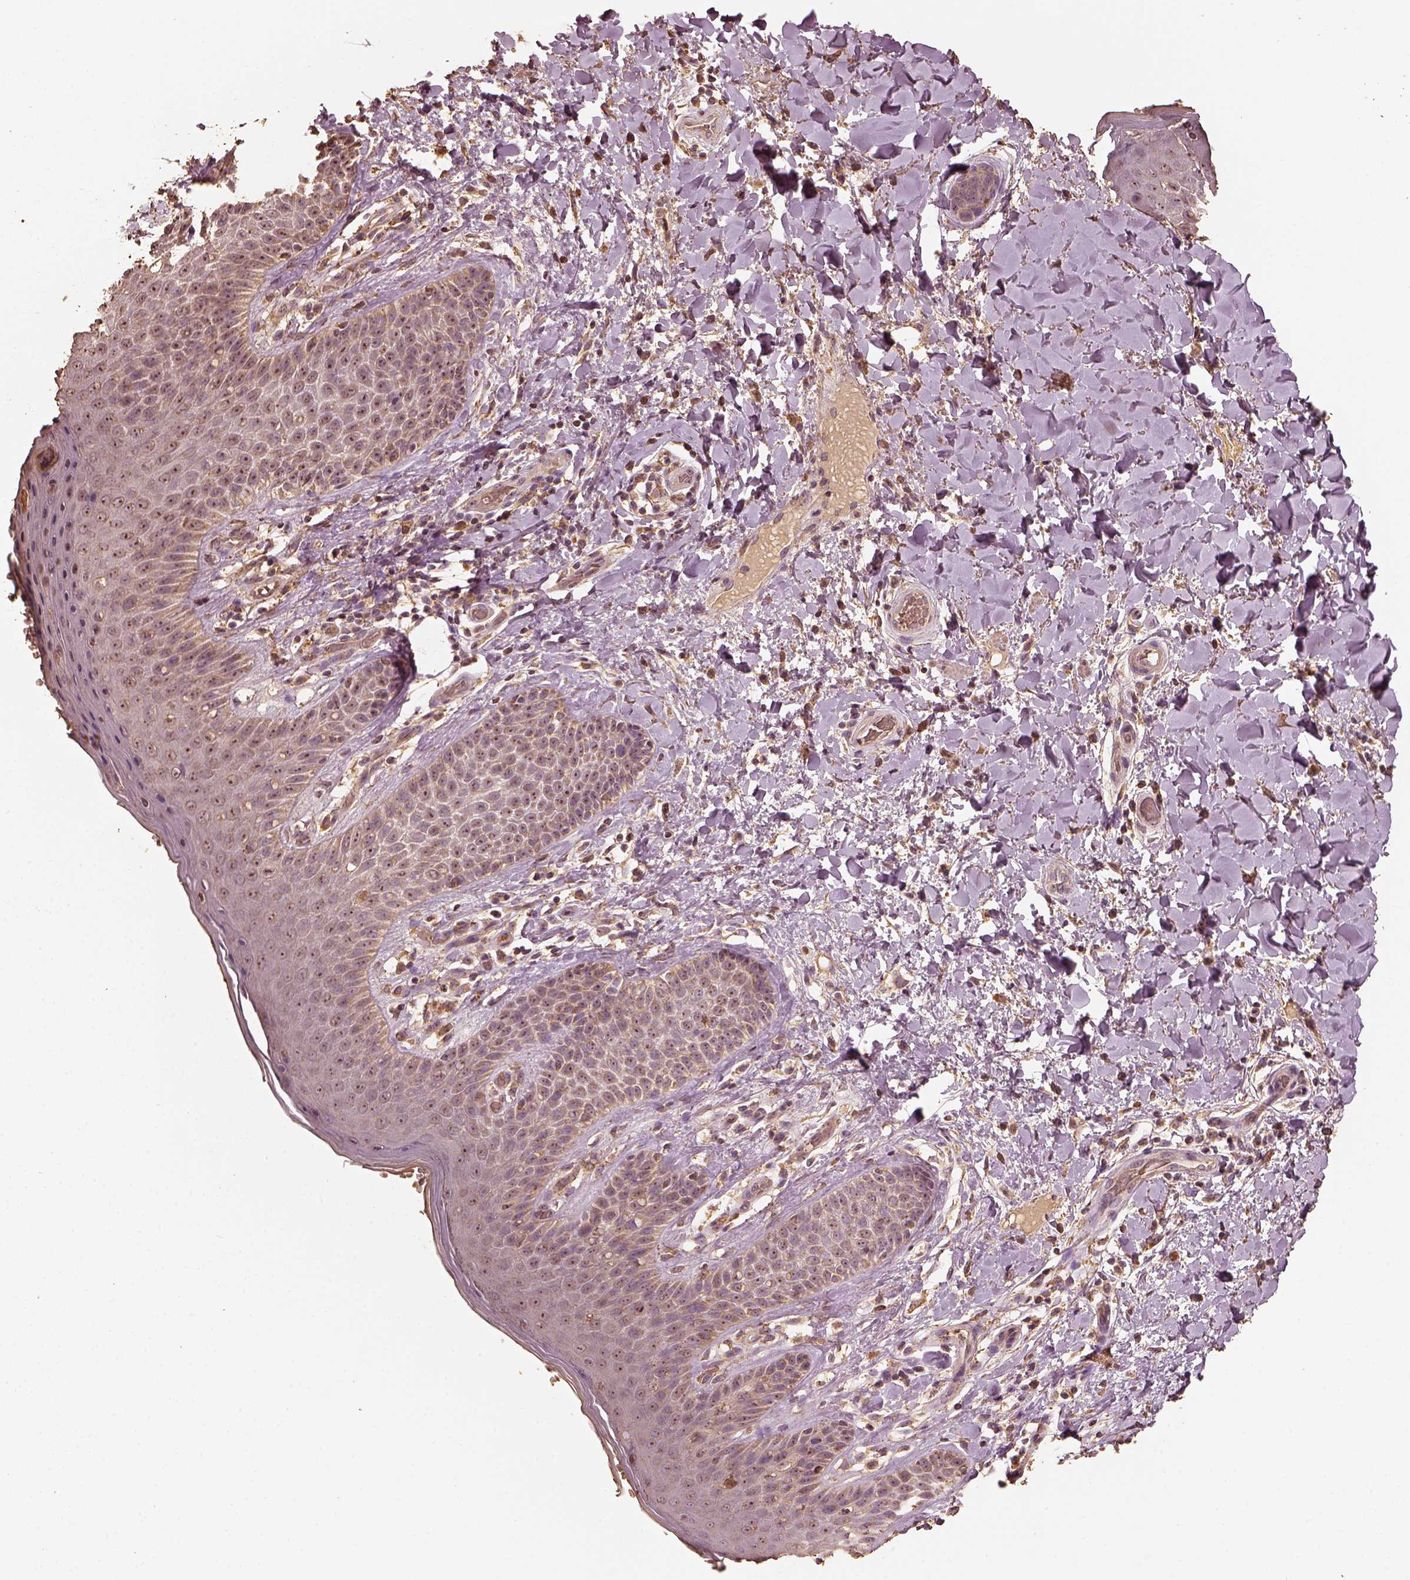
{"staining": {"intensity": "moderate", "quantity": ">75%", "location": "cytoplasmic/membranous,nuclear"}, "tissue": "skin", "cell_type": "Epidermal cells", "image_type": "normal", "snomed": [{"axis": "morphology", "description": "Normal tissue, NOS"}, {"axis": "topography", "description": "Anal"}], "caption": "Immunohistochemistry photomicrograph of benign skin stained for a protein (brown), which reveals medium levels of moderate cytoplasmic/membranous,nuclear positivity in approximately >75% of epidermal cells.", "gene": "PTGES2", "patient": {"sex": "male", "age": 36}}